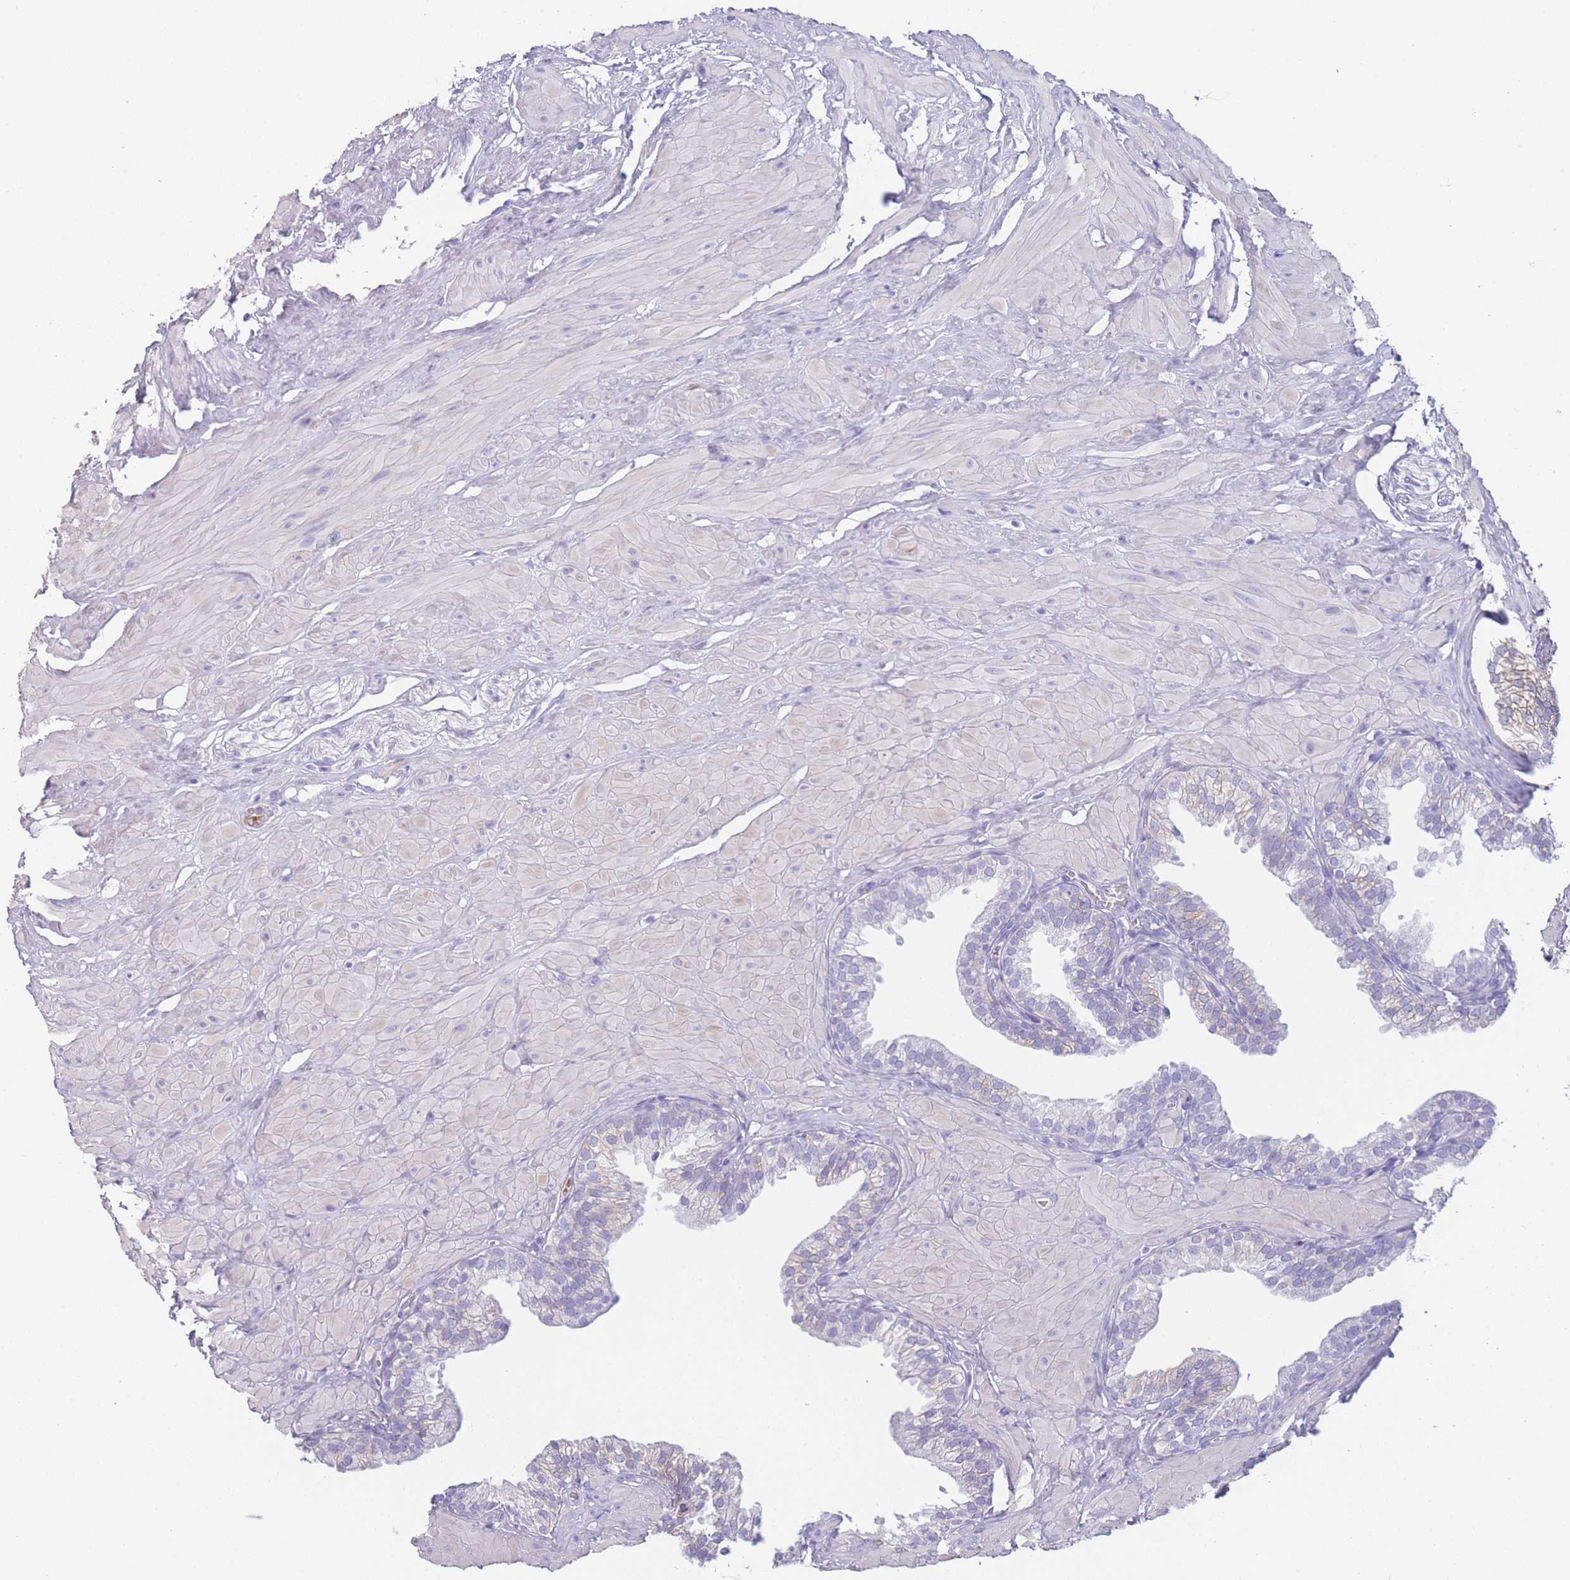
{"staining": {"intensity": "negative", "quantity": "none", "location": "none"}, "tissue": "prostate", "cell_type": "Glandular cells", "image_type": "normal", "snomed": [{"axis": "morphology", "description": "Normal tissue, NOS"}, {"axis": "topography", "description": "Prostate"}, {"axis": "topography", "description": "Peripheral nerve tissue"}], "caption": "Glandular cells show no significant protein staining in normal prostate.", "gene": "ZNF627", "patient": {"sex": "male", "age": 55}}